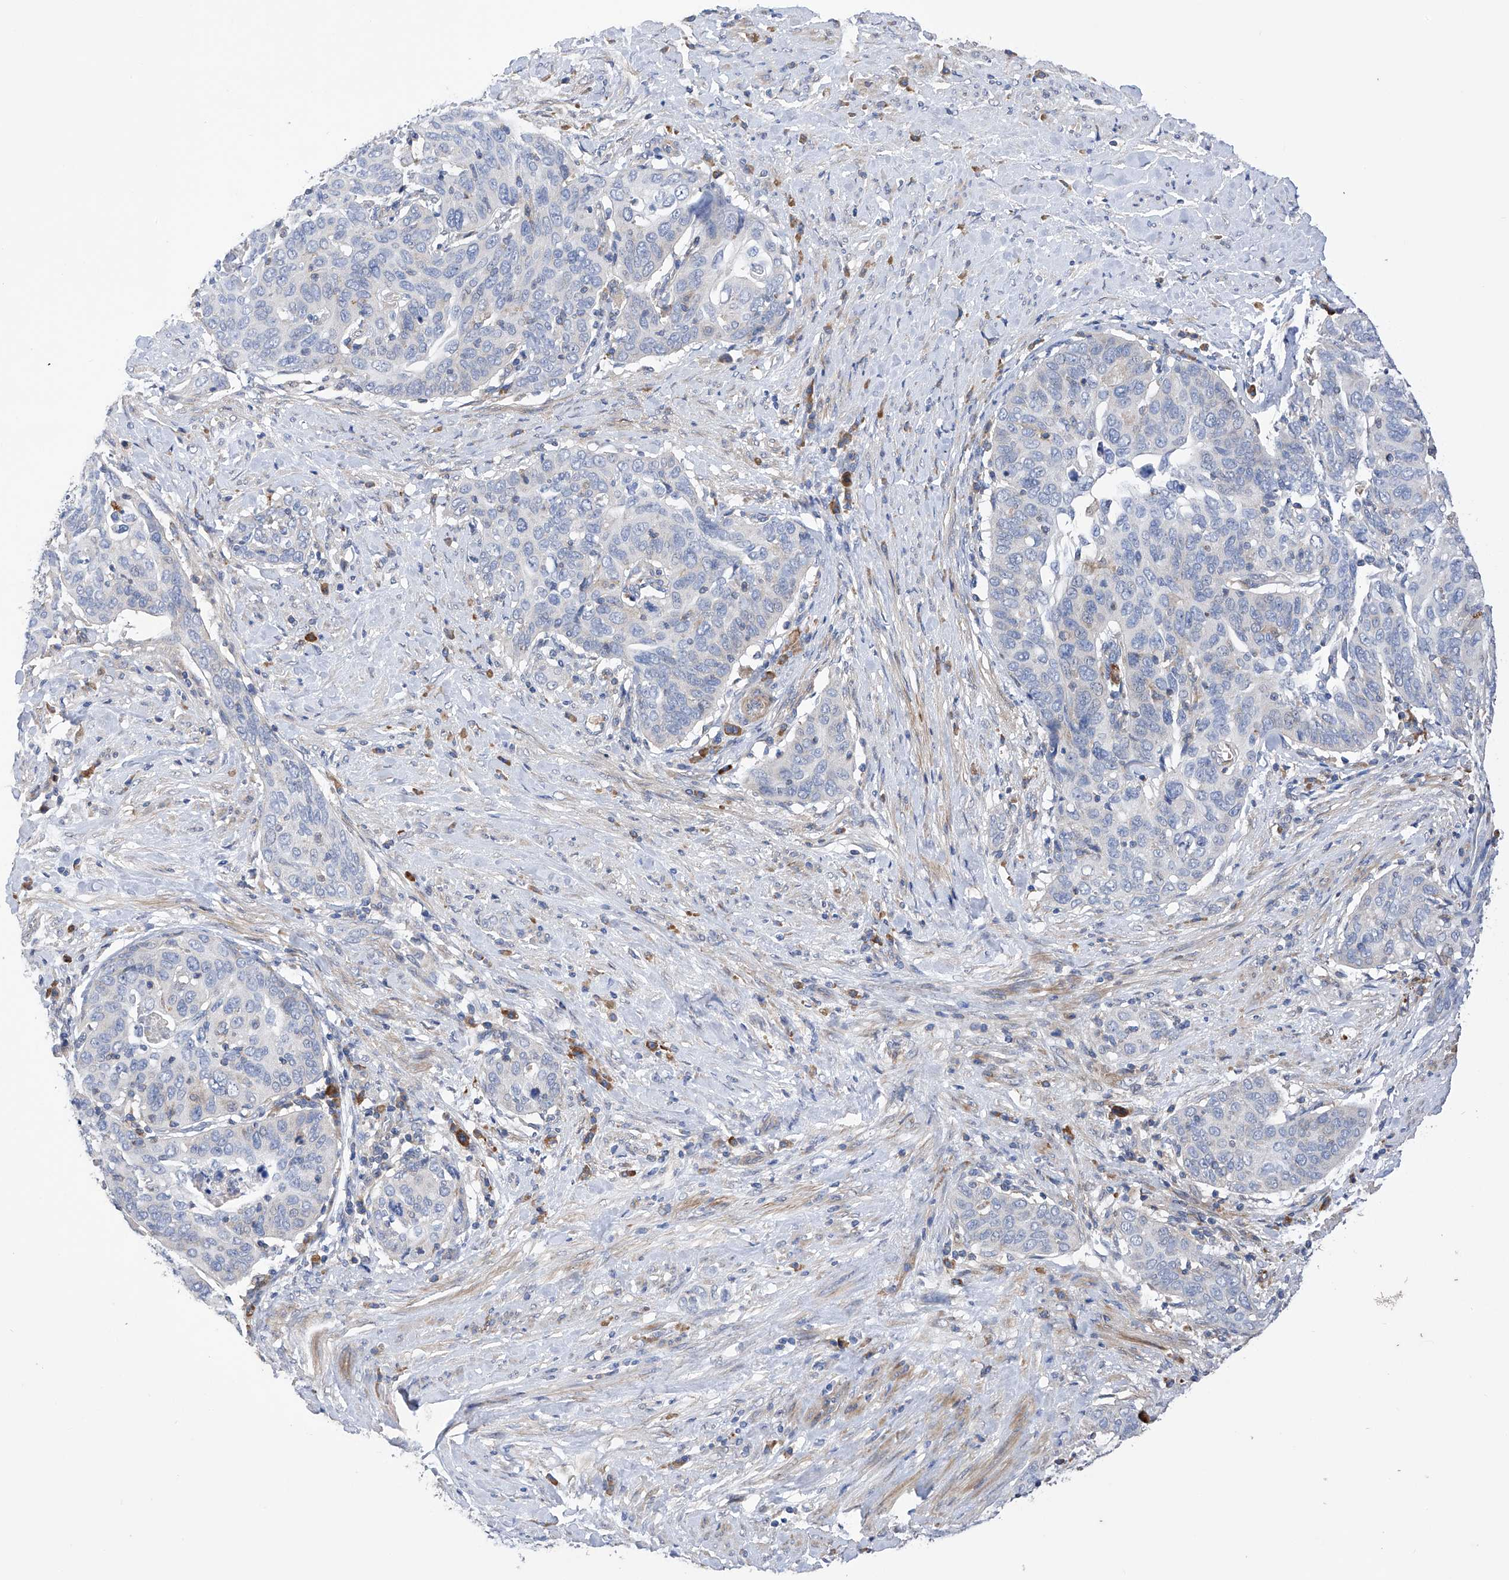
{"staining": {"intensity": "negative", "quantity": "none", "location": "none"}, "tissue": "cervical cancer", "cell_type": "Tumor cells", "image_type": "cancer", "snomed": [{"axis": "morphology", "description": "Squamous cell carcinoma, NOS"}, {"axis": "topography", "description": "Cervix"}], "caption": "Cervical squamous cell carcinoma was stained to show a protein in brown. There is no significant positivity in tumor cells.", "gene": "NFATC4", "patient": {"sex": "female", "age": 60}}